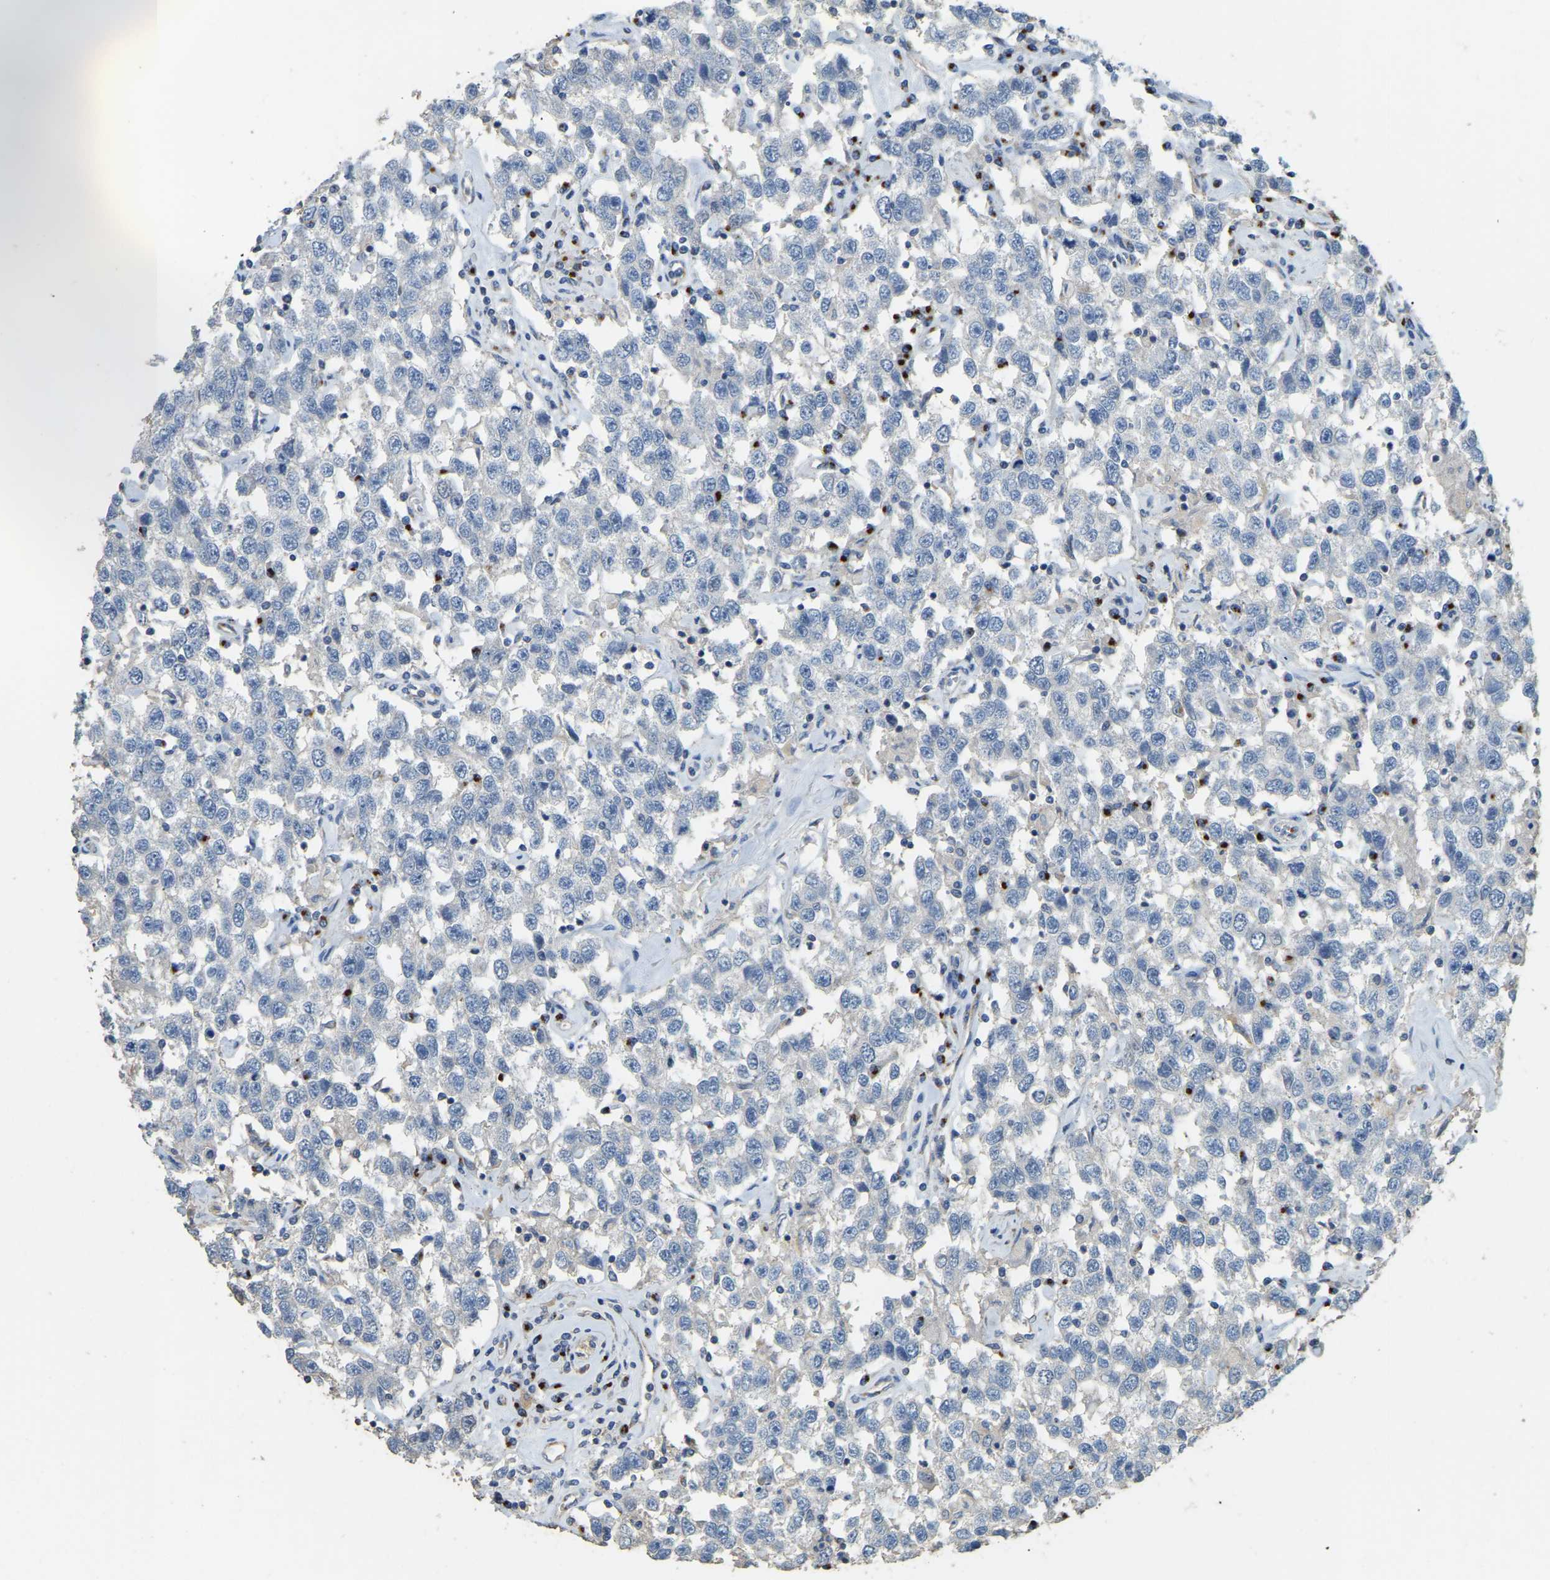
{"staining": {"intensity": "negative", "quantity": "none", "location": "none"}, "tissue": "testis cancer", "cell_type": "Tumor cells", "image_type": "cancer", "snomed": [{"axis": "morphology", "description": "Seminoma, NOS"}, {"axis": "topography", "description": "Testis"}], "caption": "The micrograph displays no staining of tumor cells in testis seminoma. The staining was performed using DAB to visualize the protein expression in brown, while the nuclei were stained in blue with hematoxylin (Magnification: 20x).", "gene": "FAM174A", "patient": {"sex": "male", "age": 41}}